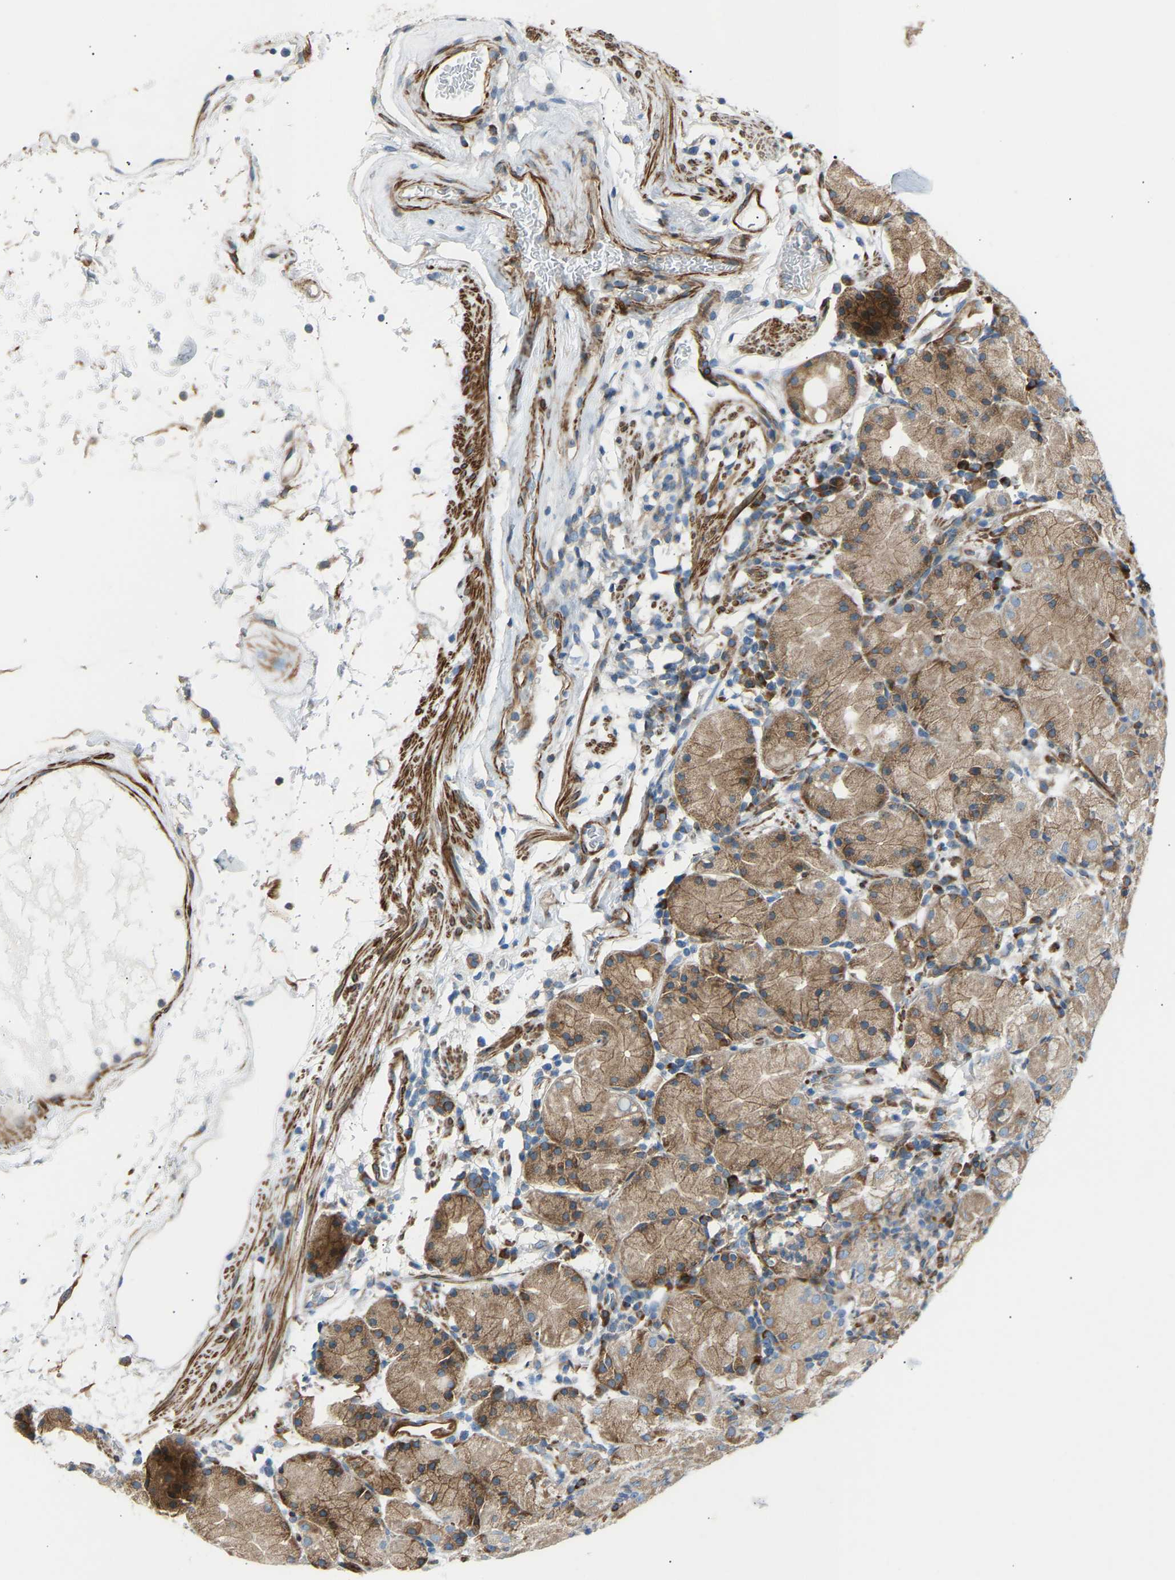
{"staining": {"intensity": "moderate", "quantity": ">75%", "location": "cytoplasmic/membranous"}, "tissue": "stomach", "cell_type": "Glandular cells", "image_type": "normal", "snomed": [{"axis": "morphology", "description": "Normal tissue, NOS"}, {"axis": "topography", "description": "Stomach"}, {"axis": "topography", "description": "Stomach, lower"}], "caption": "Protein expression by IHC demonstrates moderate cytoplasmic/membranous expression in approximately >75% of glandular cells in unremarkable stomach.", "gene": "VPS41", "patient": {"sex": "female", "age": 75}}